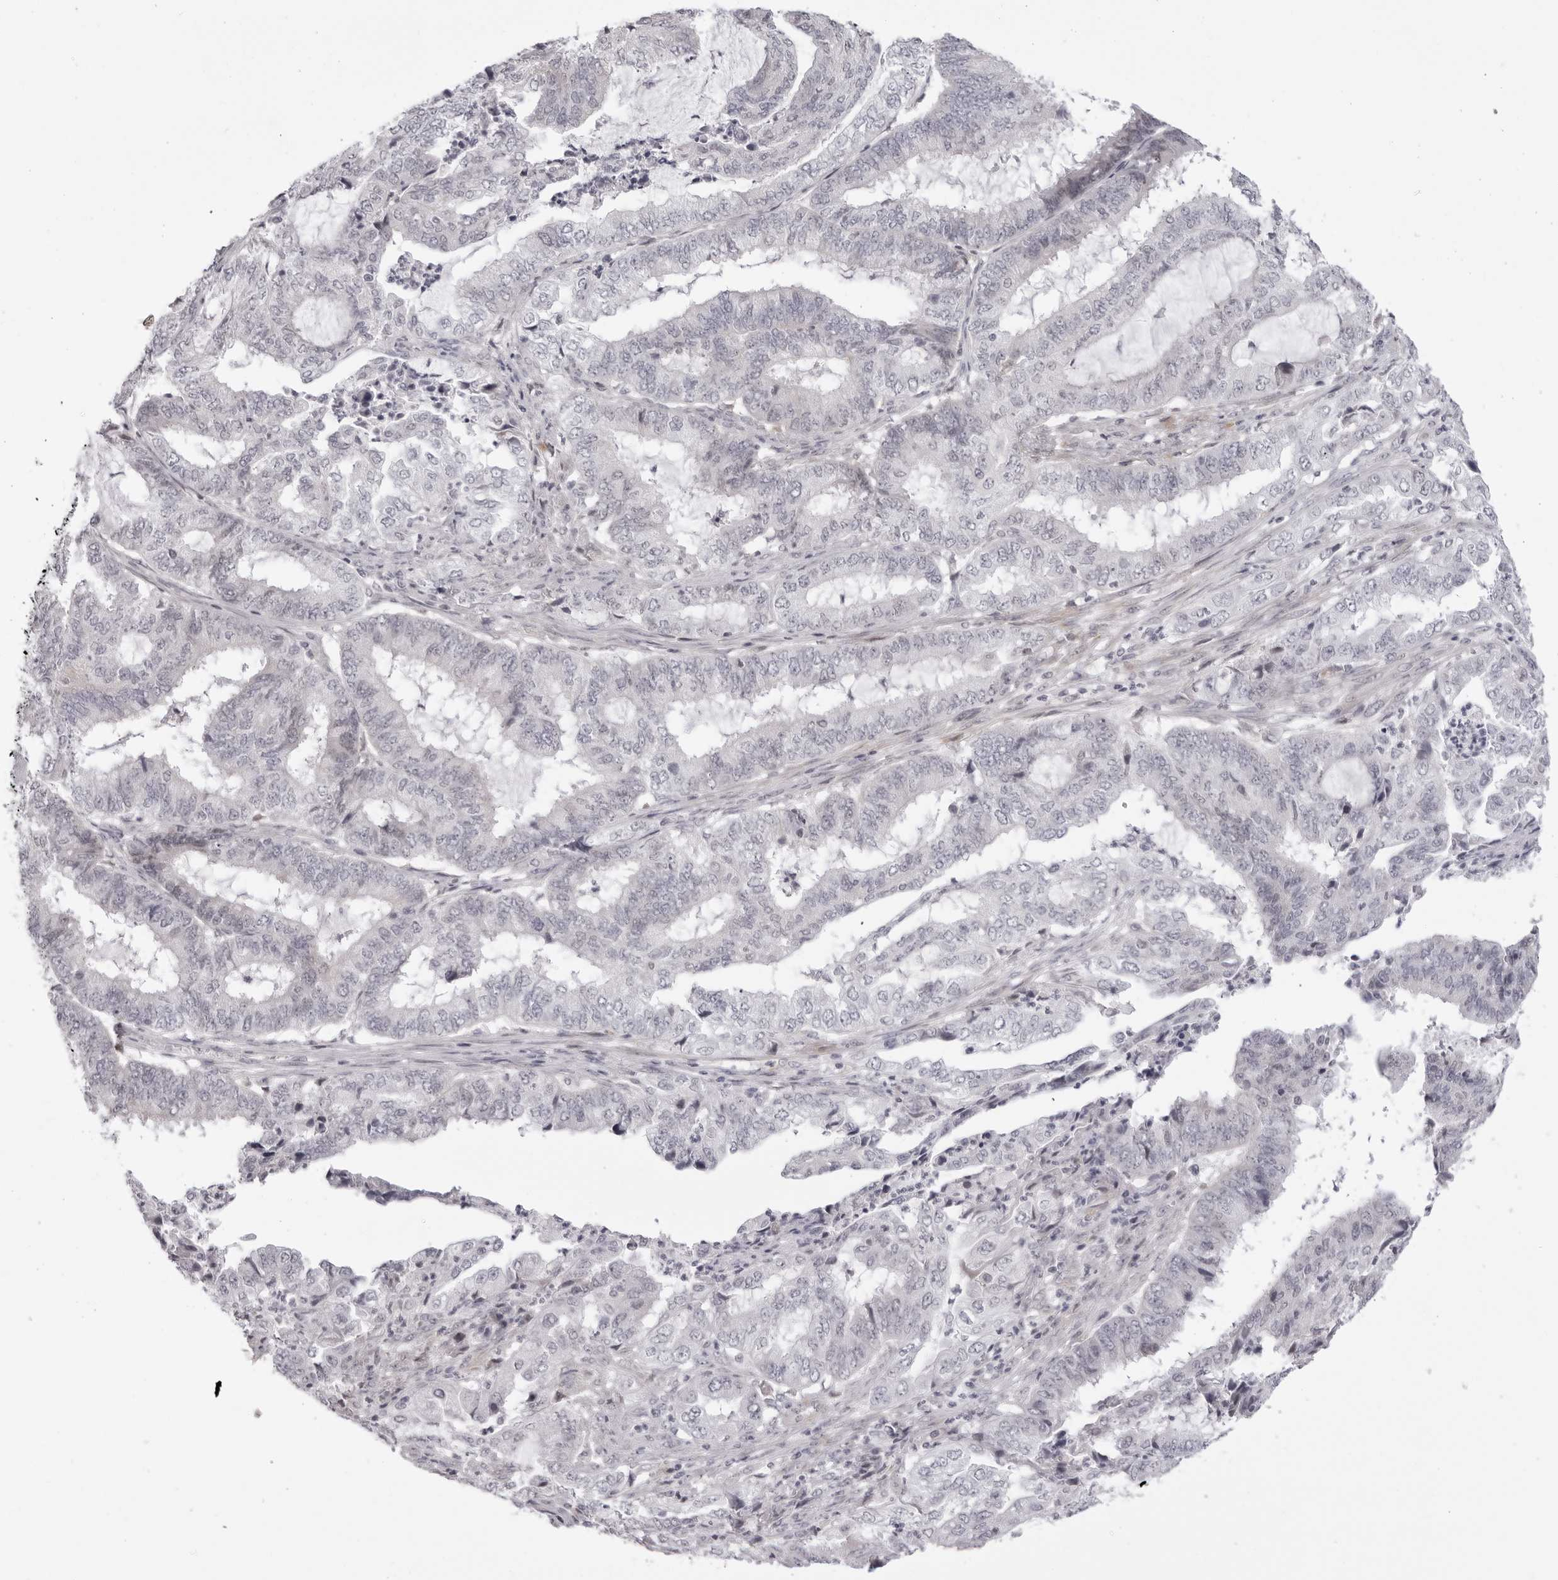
{"staining": {"intensity": "negative", "quantity": "none", "location": "none"}, "tissue": "endometrial cancer", "cell_type": "Tumor cells", "image_type": "cancer", "snomed": [{"axis": "morphology", "description": "Adenocarcinoma, NOS"}, {"axis": "topography", "description": "Endometrium"}], "caption": "Endometrial cancer (adenocarcinoma) was stained to show a protein in brown. There is no significant staining in tumor cells.", "gene": "SUGCT", "patient": {"sex": "female", "age": 51}}